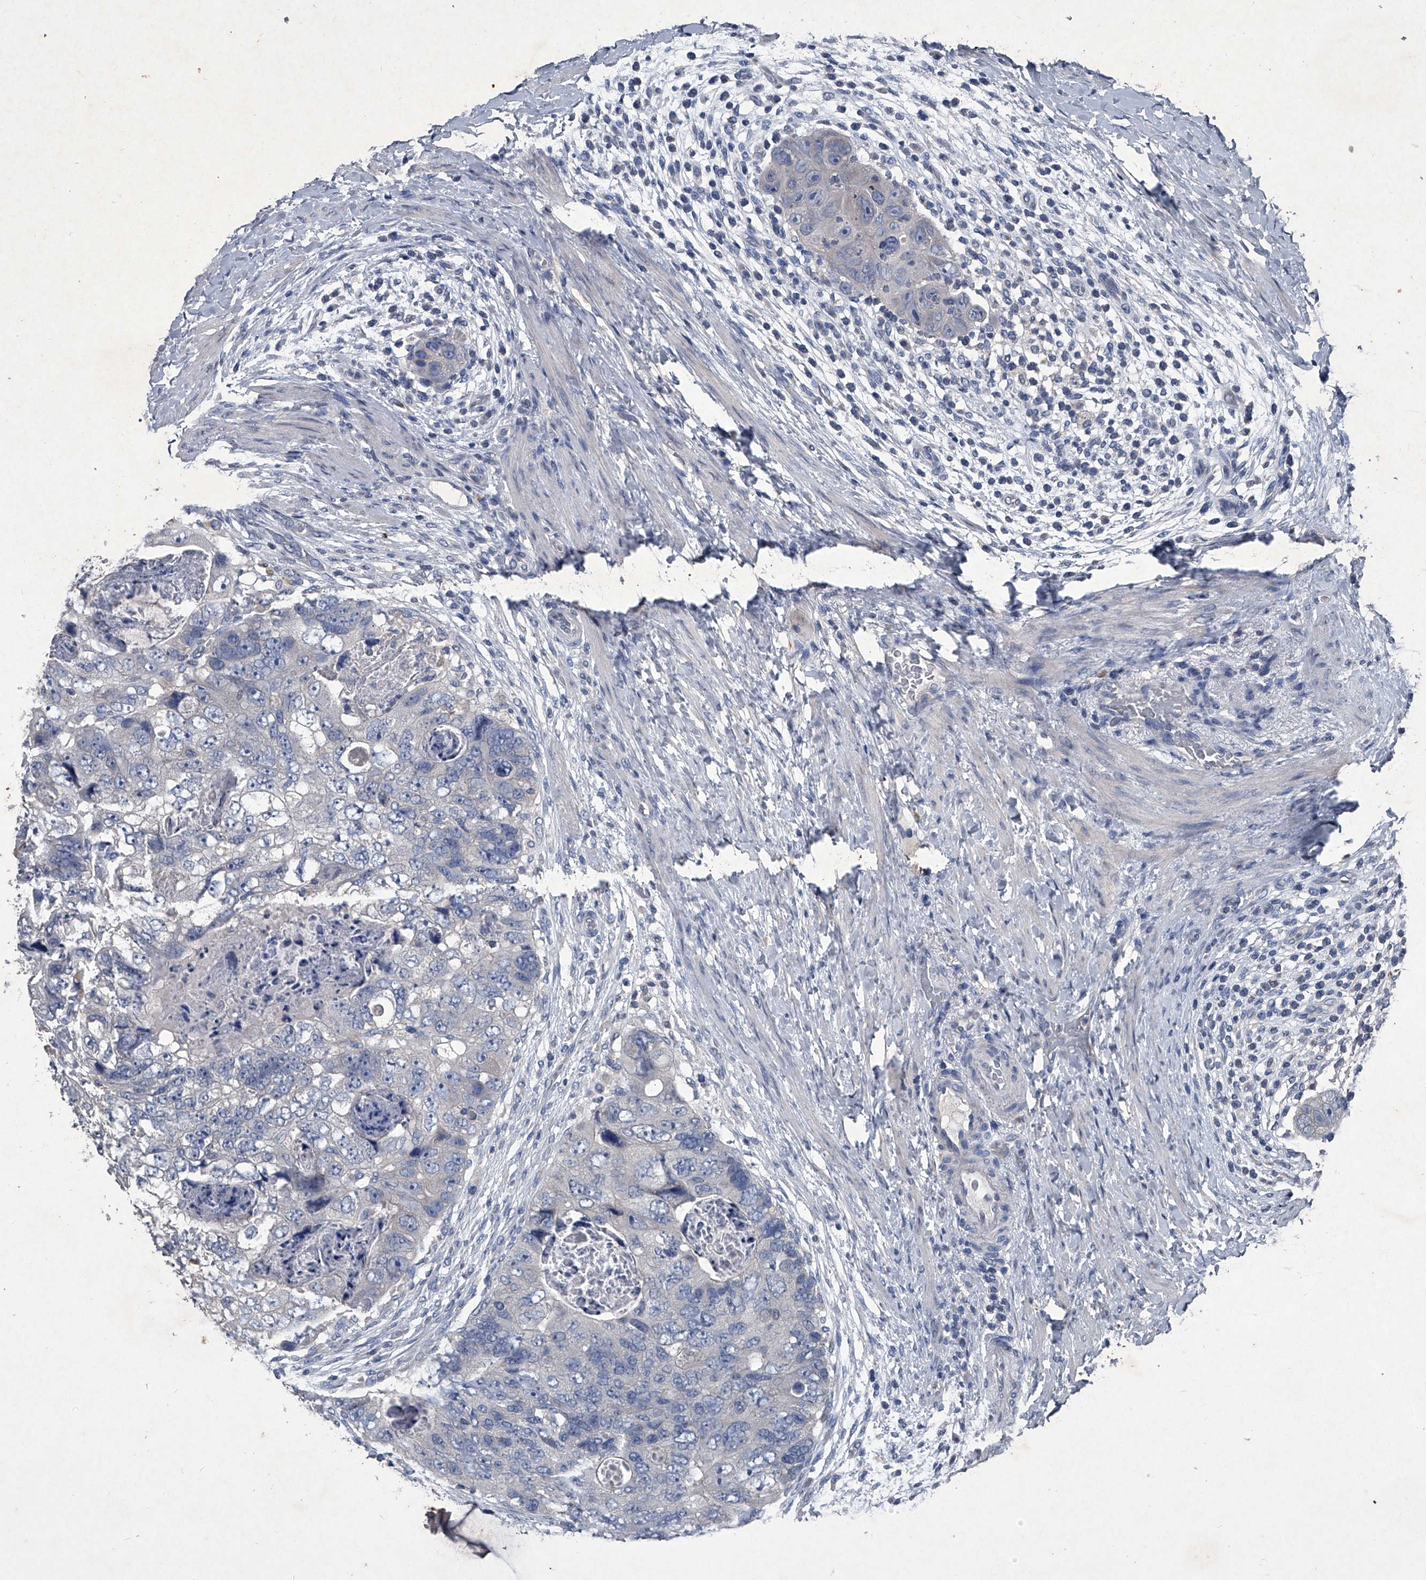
{"staining": {"intensity": "negative", "quantity": "none", "location": "none"}, "tissue": "colorectal cancer", "cell_type": "Tumor cells", "image_type": "cancer", "snomed": [{"axis": "morphology", "description": "Adenocarcinoma, NOS"}, {"axis": "topography", "description": "Rectum"}], "caption": "Immunohistochemistry (IHC) histopathology image of colorectal cancer (adenocarcinoma) stained for a protein (brown), which shows no positivity in tumor cells. Brightfield microscopy of immunohistochemistry (IHC) stained with DAB (3,3'-diaminobenzidine) (brown) and hematoxylin (blue), captured at high magnification.", "gene": "MAPKAP1", "patient": {"sex": "male", "age": 59}}